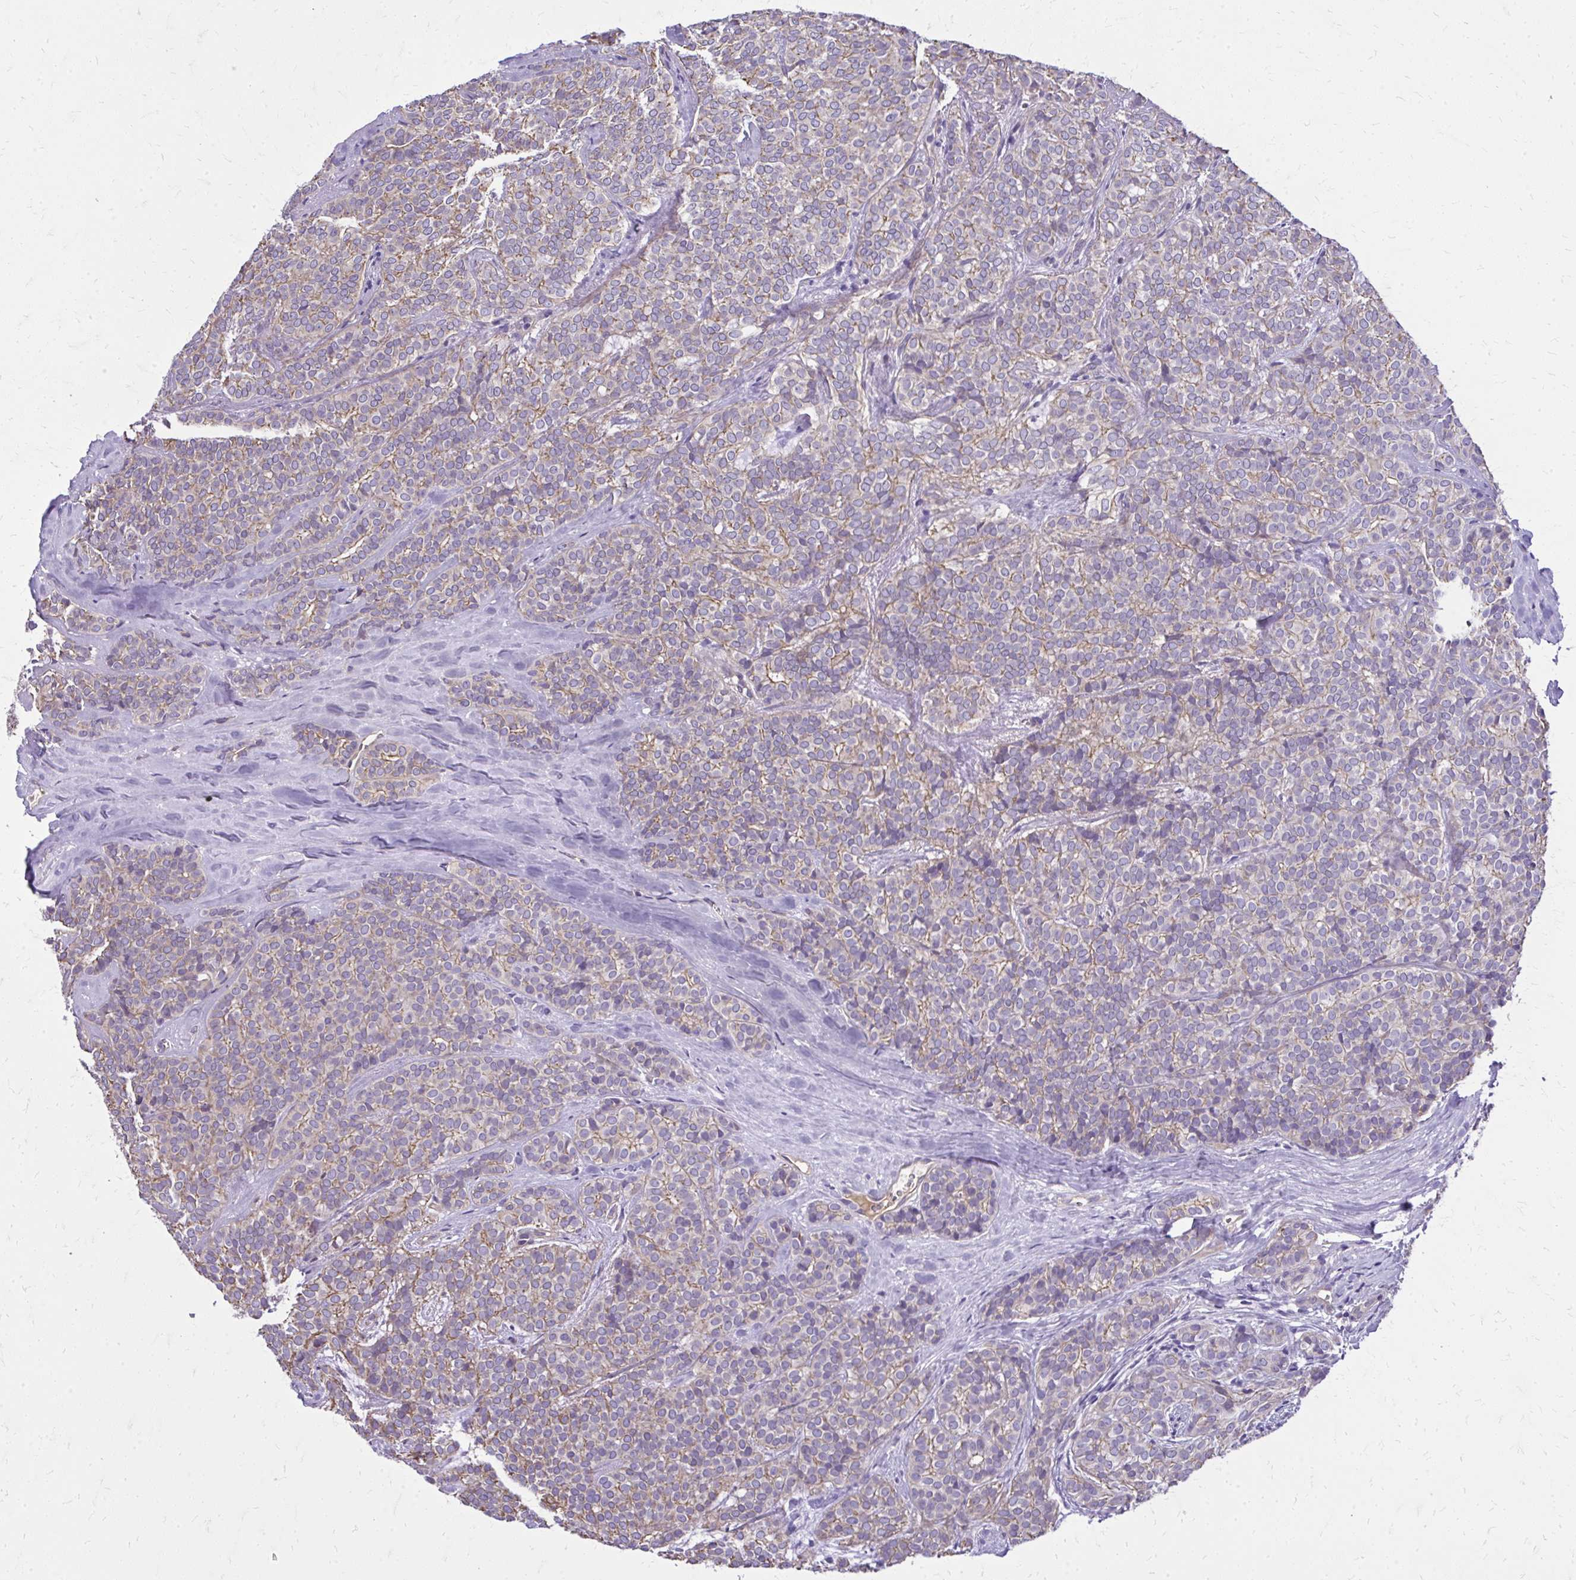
{"staining": {"intensity": "weak", "quantity": "25%-75%", "location": "cytoplasmic/membranous"}, "tissue": "head and neck cancer", "cell_type": "Tumor cells", "image_type": "cancer", "snomed": [{"axis": "morphology", "description": "Normal tissue, NOS"}, {"axis": "morphology", "description": "Adenocarcinoma, NOS"}, {"axis": "topography", "description": "Oral tissue"}, {"axis": "topography", "description": "Head-Neck"}], "caption": "Human head and neck cancer stained with a protein marker shows weak staining in tumor cells.", "gene": "RUNDC3B", "patient": {"sex": "female", "age": 57}}